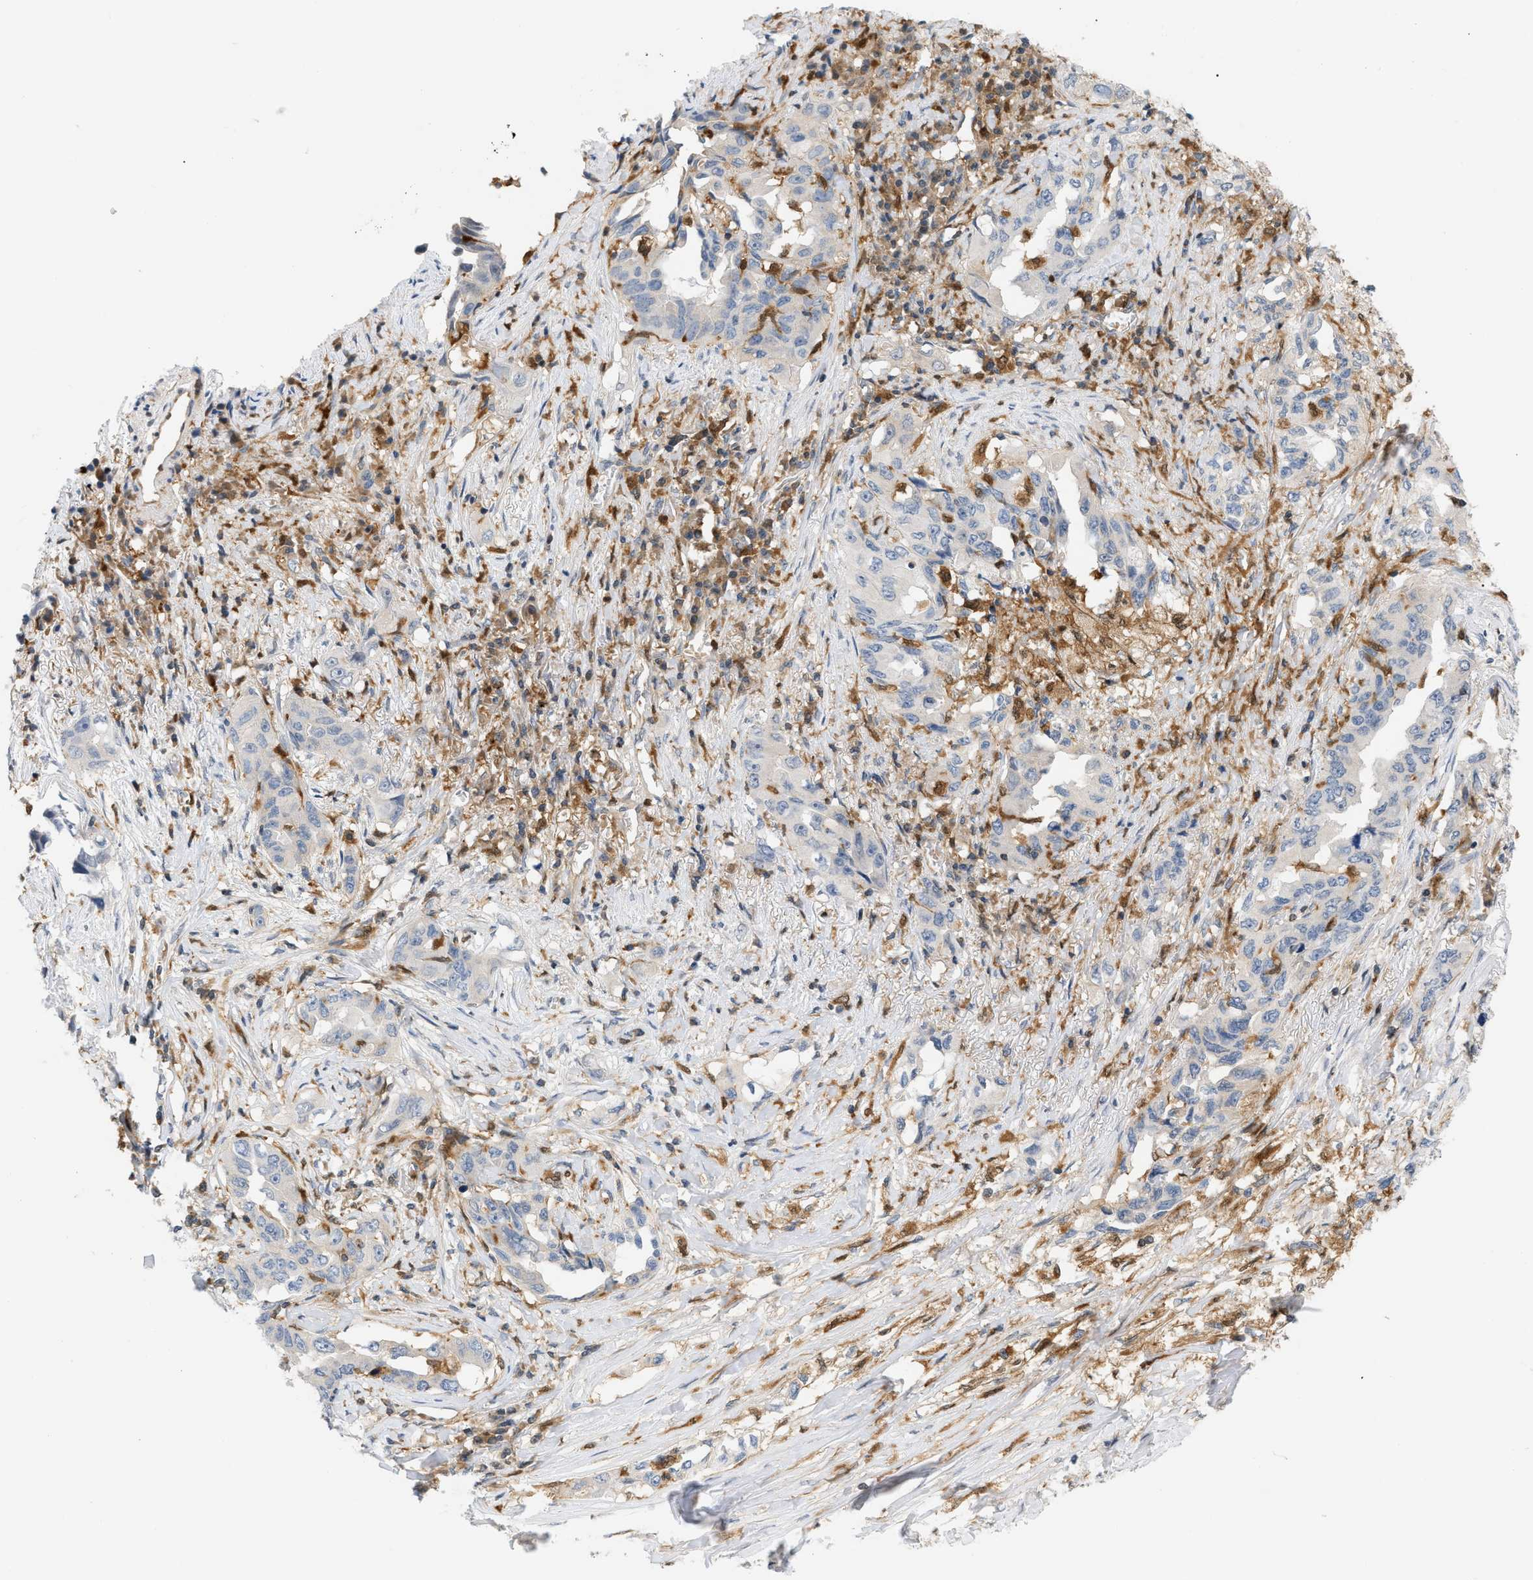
{"staining": {"intensity": "negative", "quantity": "none", "location": "none"}, "tissue": "lung cancer", "cell_type": "Tumor cells", "image_type": "cancer", "snomed": [{"axis": "morphology", "description": "Adenocarcinoma, NOS"}, {"axis": "topography", "description": "Lung"}], "caption": "Tumor cells are negative for brown protein staining in adenocarcinoma (lung). (Immunohistochemistry, brightfield microscopy, high magnification).", "gene": "PYCARD", "patient": {"sex": "female", "age": 51}}